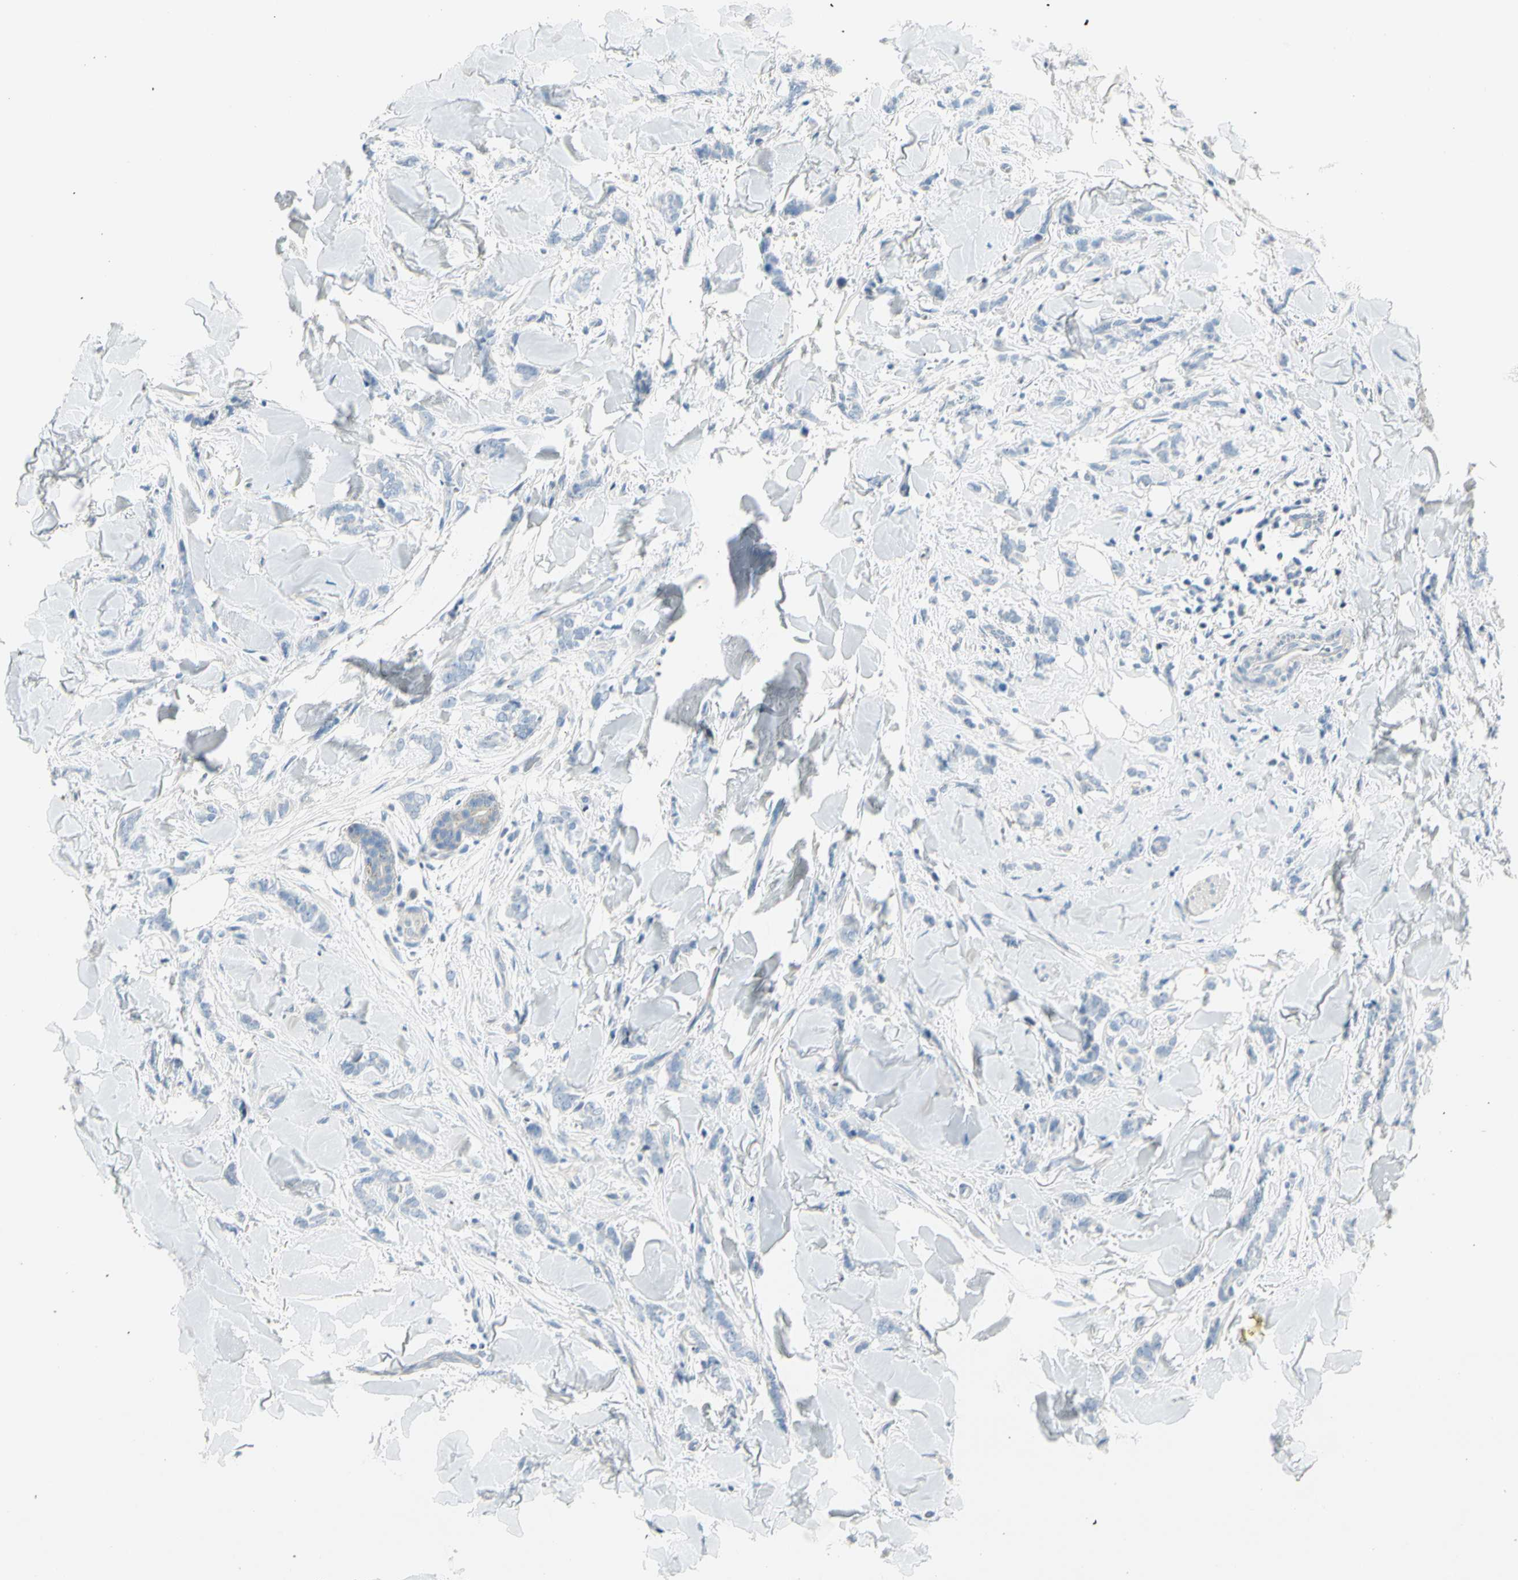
{"staining": {"intensity": "negative", "quantity": "none", "location": "none"}, "tissue": "breast cancer", "cell_type": "Tumor cells", "image_type": "cancer", "snomed": [{"axis": "morphology", "description": "Lobular carcinoma"}, {"axis": "topography", "description": "Skin"}, {"axis": "topography", "description": "Breast"}], "caption": "IHC histopathology image of neoplastic tissue: human breast cancer (lobular carcinoma) stained with DAB displays no significant protein positivity in tumor cells.", "gene": "SLC6A15", "patient": {"sex": "female", "age": 46}}